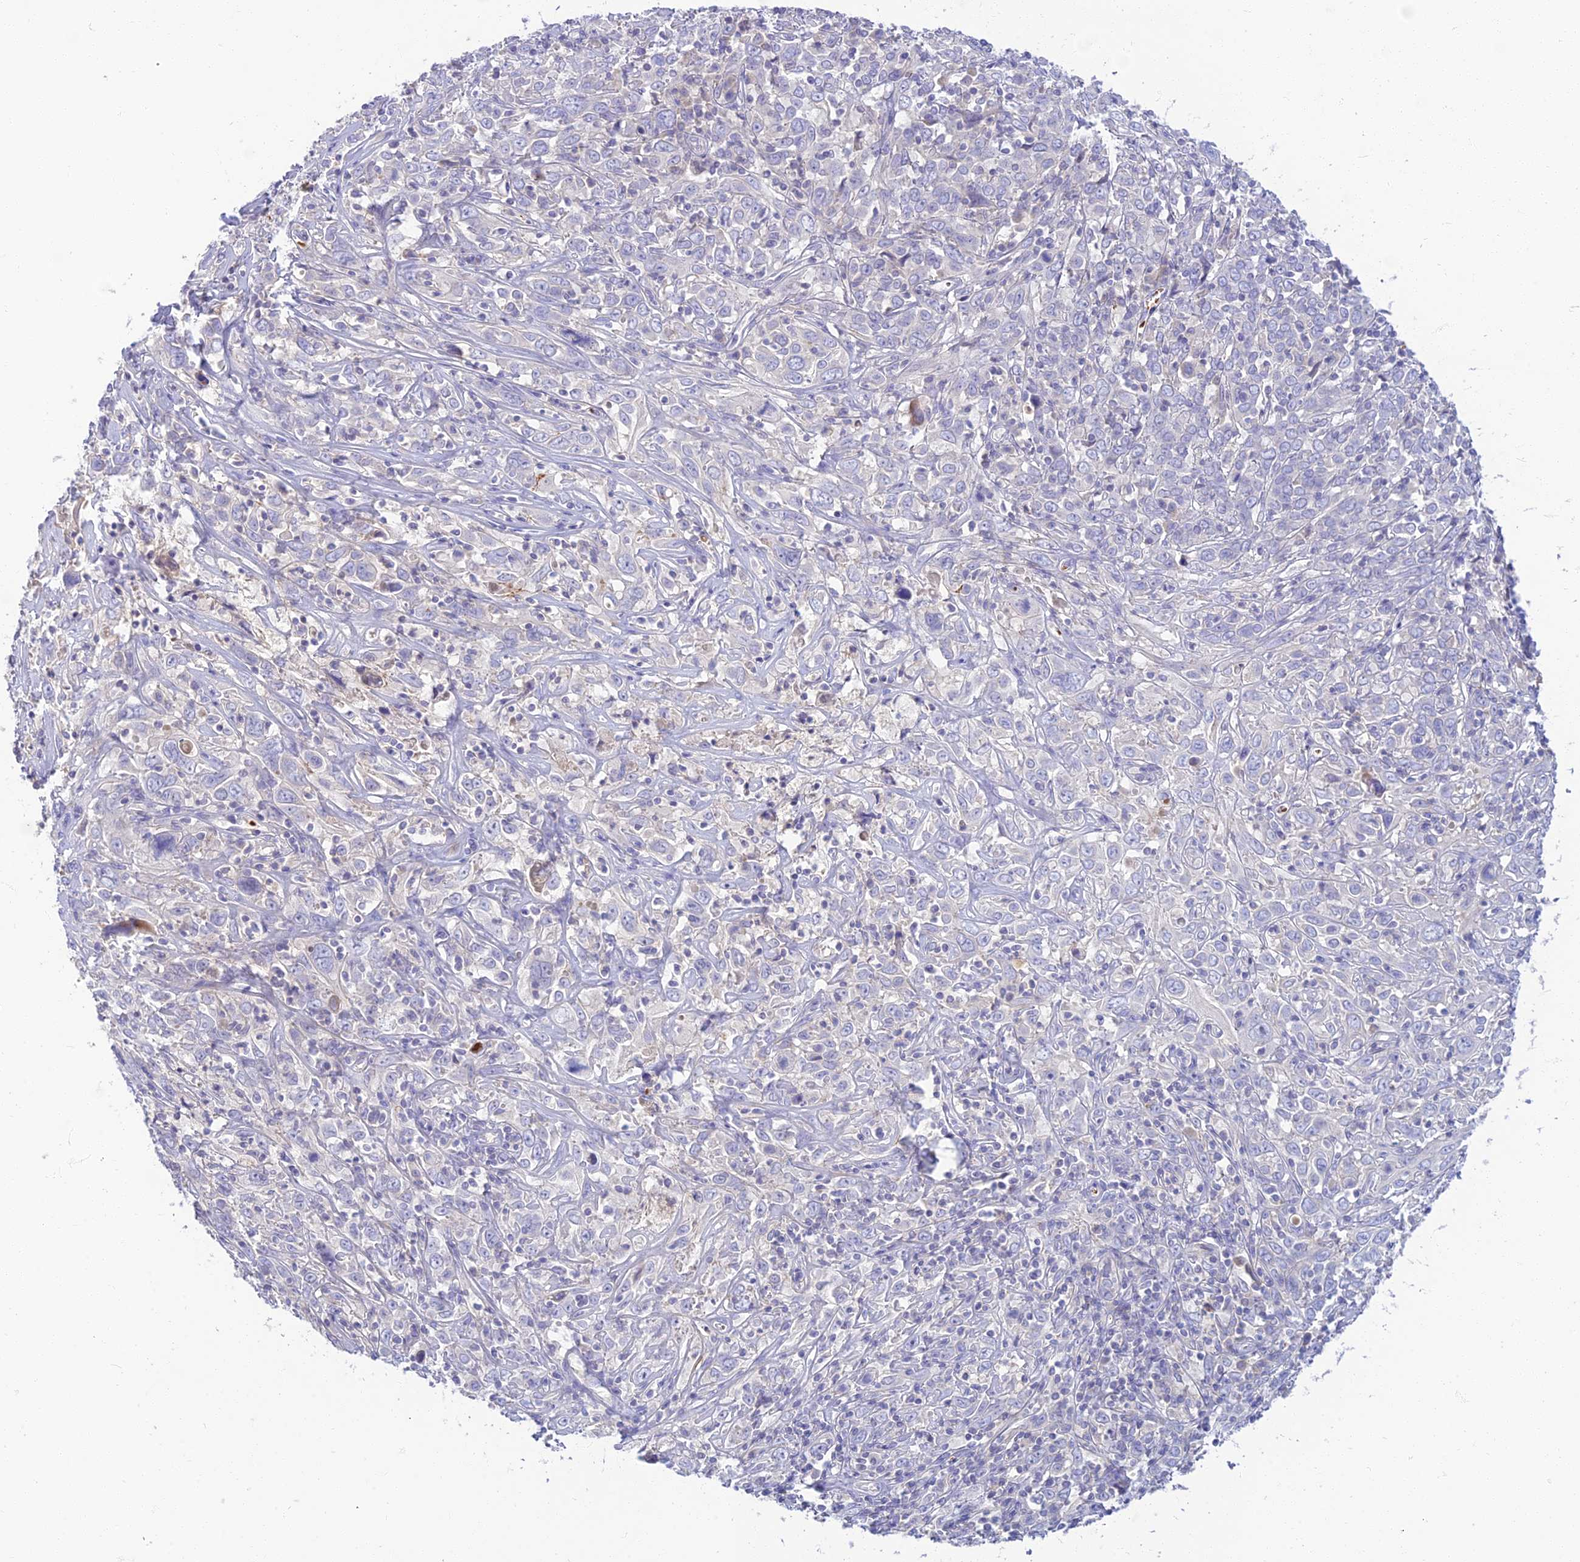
{"staining": {"intensity": "negative", "quantity": "none", "location": "none"}, "tissue": "cervical cancer", "cell_type": "Tumor cells", "image_type": "cancer", "snomed": [{"axis": "morphology", "description": "Squamous cell carcinoma, NOS"}, {"axis": "topography", "description": "Cervix"}], "caption": "The immunohistochemistry histopathology image has no significant staining in tumor cells of squamous cell carcinoma (cervical) tissue.", "gene": "CLIP4", "patient": {"sex": "female", "age": 46}}